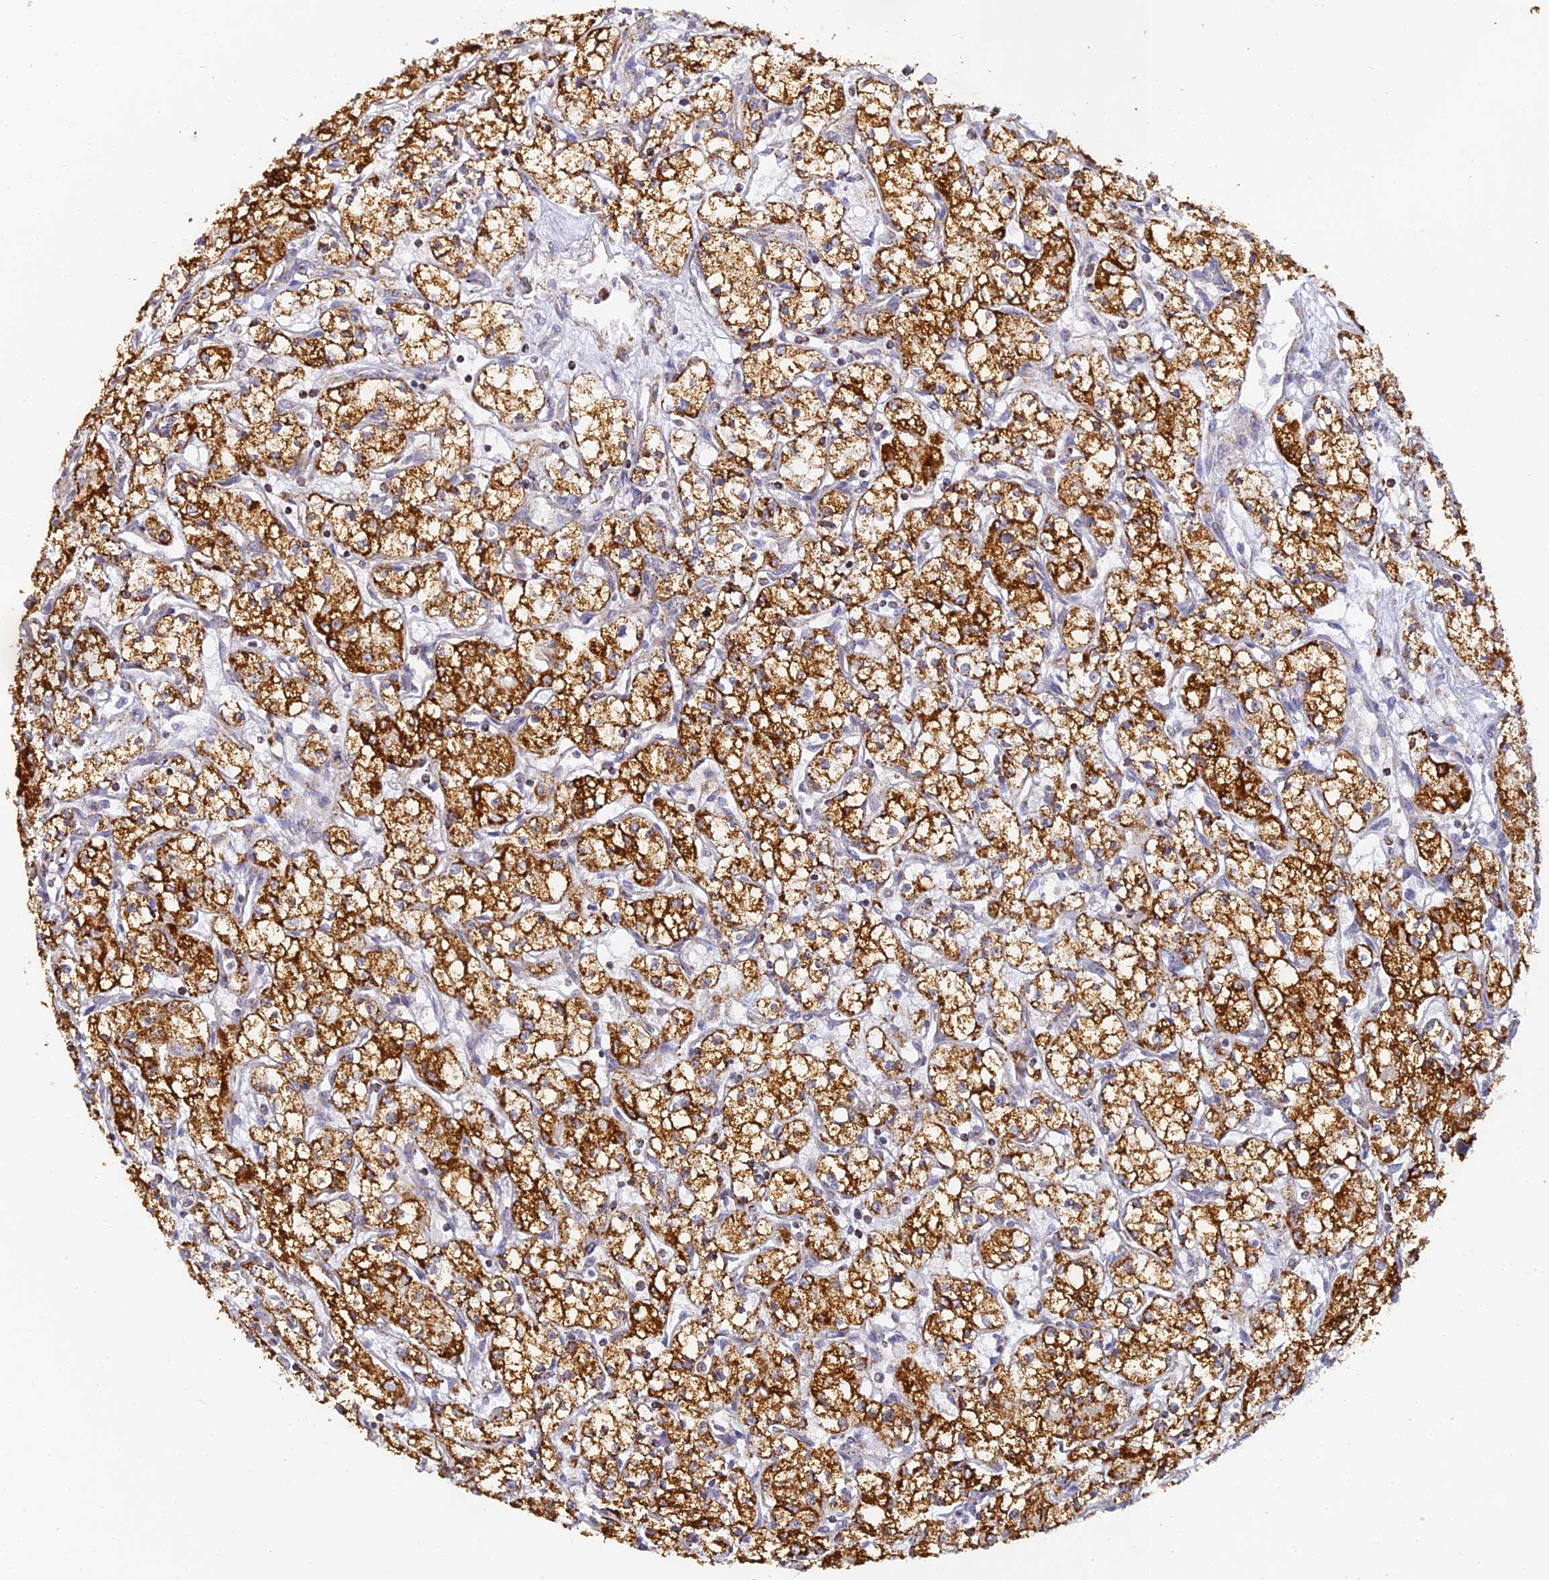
{"staining": {"intensity": "strong", "quantity": ">75%", "location": "cytoplasmic/membranous"}, "tissue": "renal cancer", "cell_type": "Tumor cells", "image_type": "cancer", "snomed": [{"axis": "morphology", "description": "Adenocarcinoma, NOS"}, {"axis": "topography", "description": "Kidney"}], "caption": "Strong cytoplasmic/membranous expression is appreciated in about >75% of tumor cells in renal cancer.", "gene": "DONSON", "patient": {"sex": "male", "age": 59}}